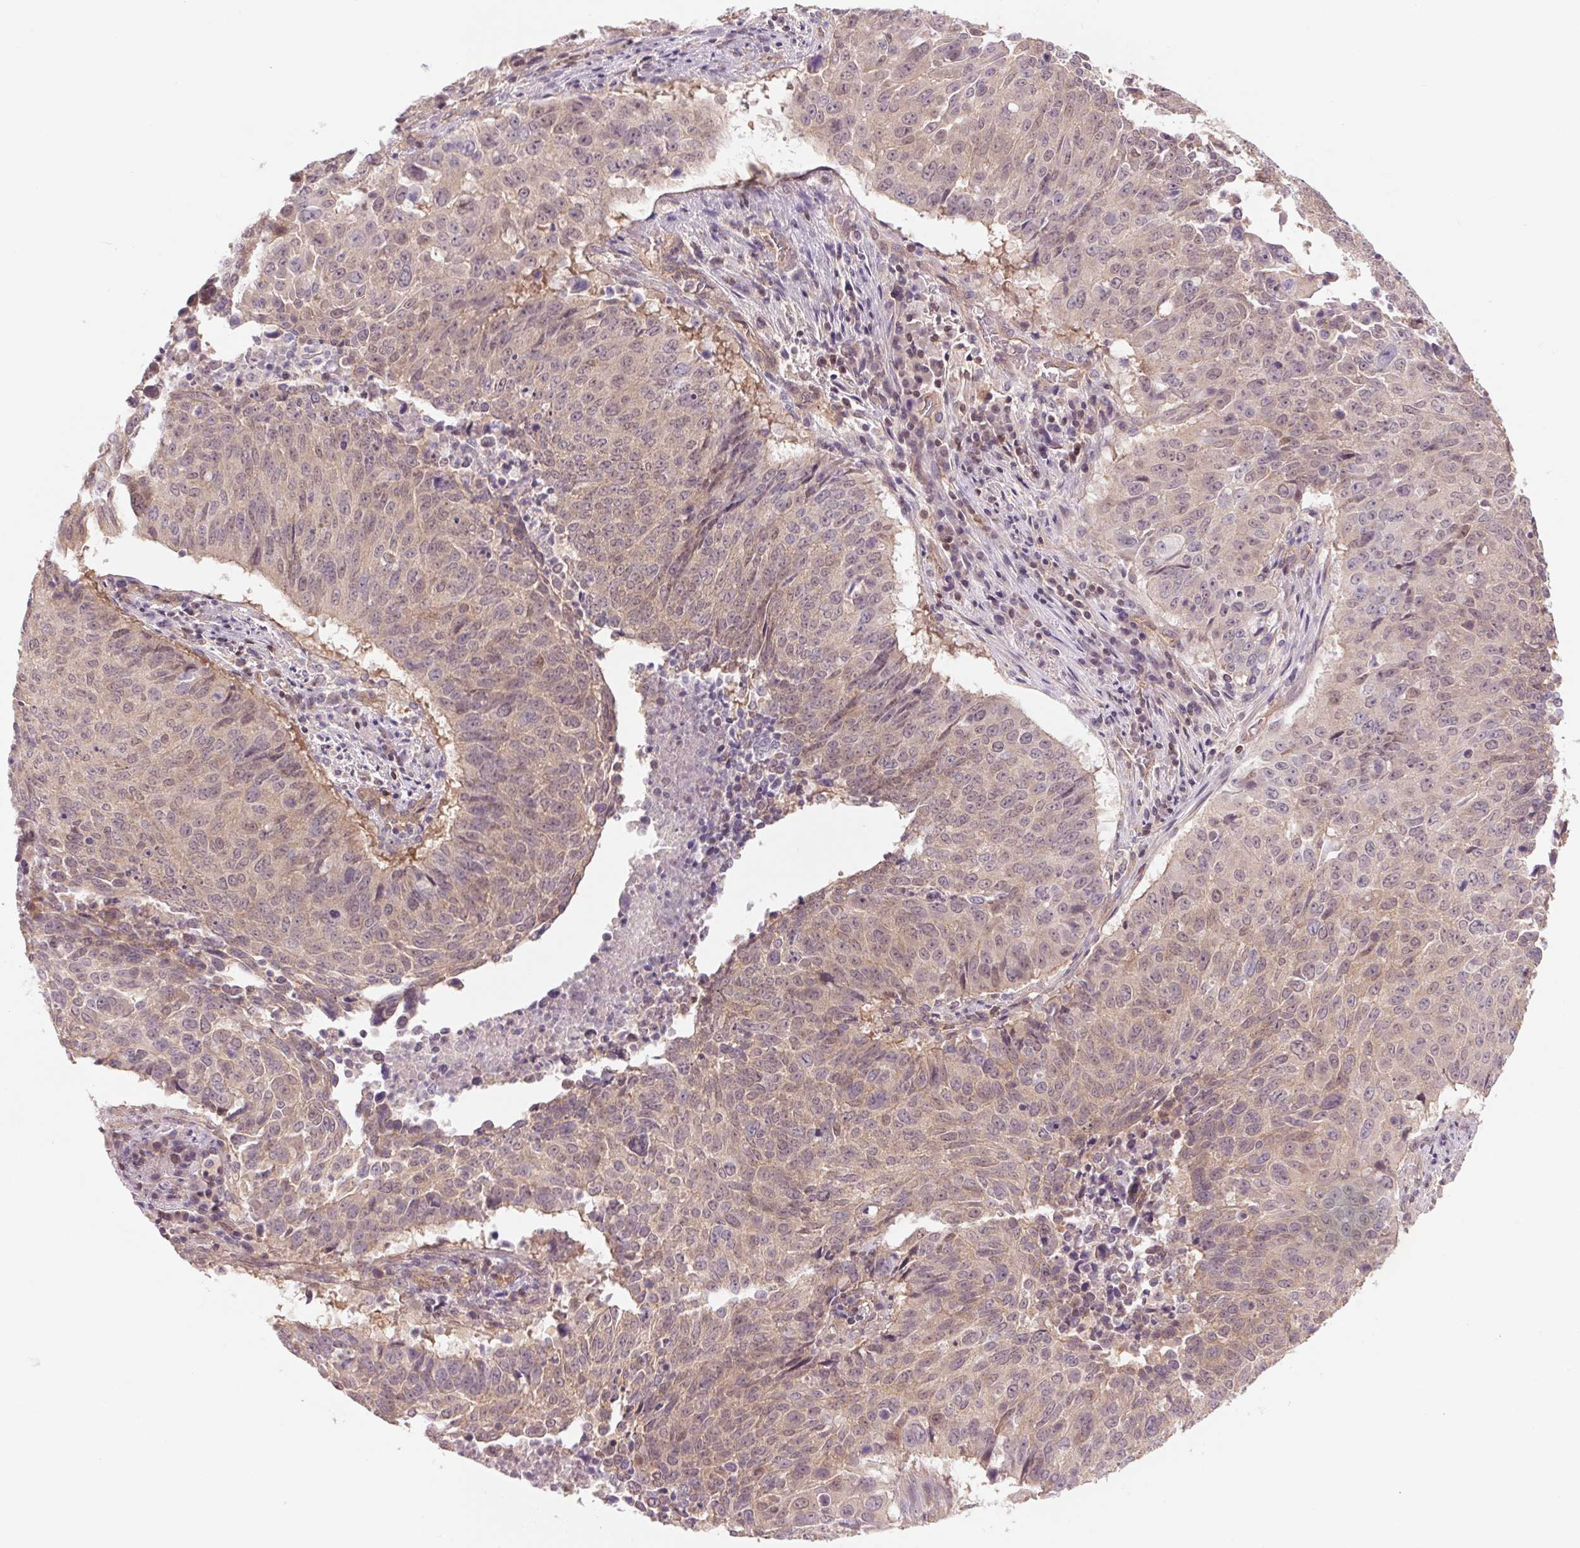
{"staining": {"intensity": "weak", "quantity": "<25%", "location": "cytoplasmic/membranous"}, "tissue": "lung cancer", "cell_type": "Tumor cells", "image_type": "cancer", "snomed": [{"axis": "morphology", "description": "Normal tissue, NOS"}, {"axis": "morphology", "description": "Squamous cell carcinoma, NOS"}, {"axis": "topography", "description": "Bronchus"}, {"axis": "topography", "description": "Lung"}], "caption": "Immunohistochemistry (IHC) histopathology image of neoplastic tissue: human lung cancer (squamous cell carcinoma) stained with DAB (3,3'-diaminobenzidine) shows no significant protein staining in tumor cells.", "gene": "SH3RF2", "patient": {"sex": "male", "age": 64}}